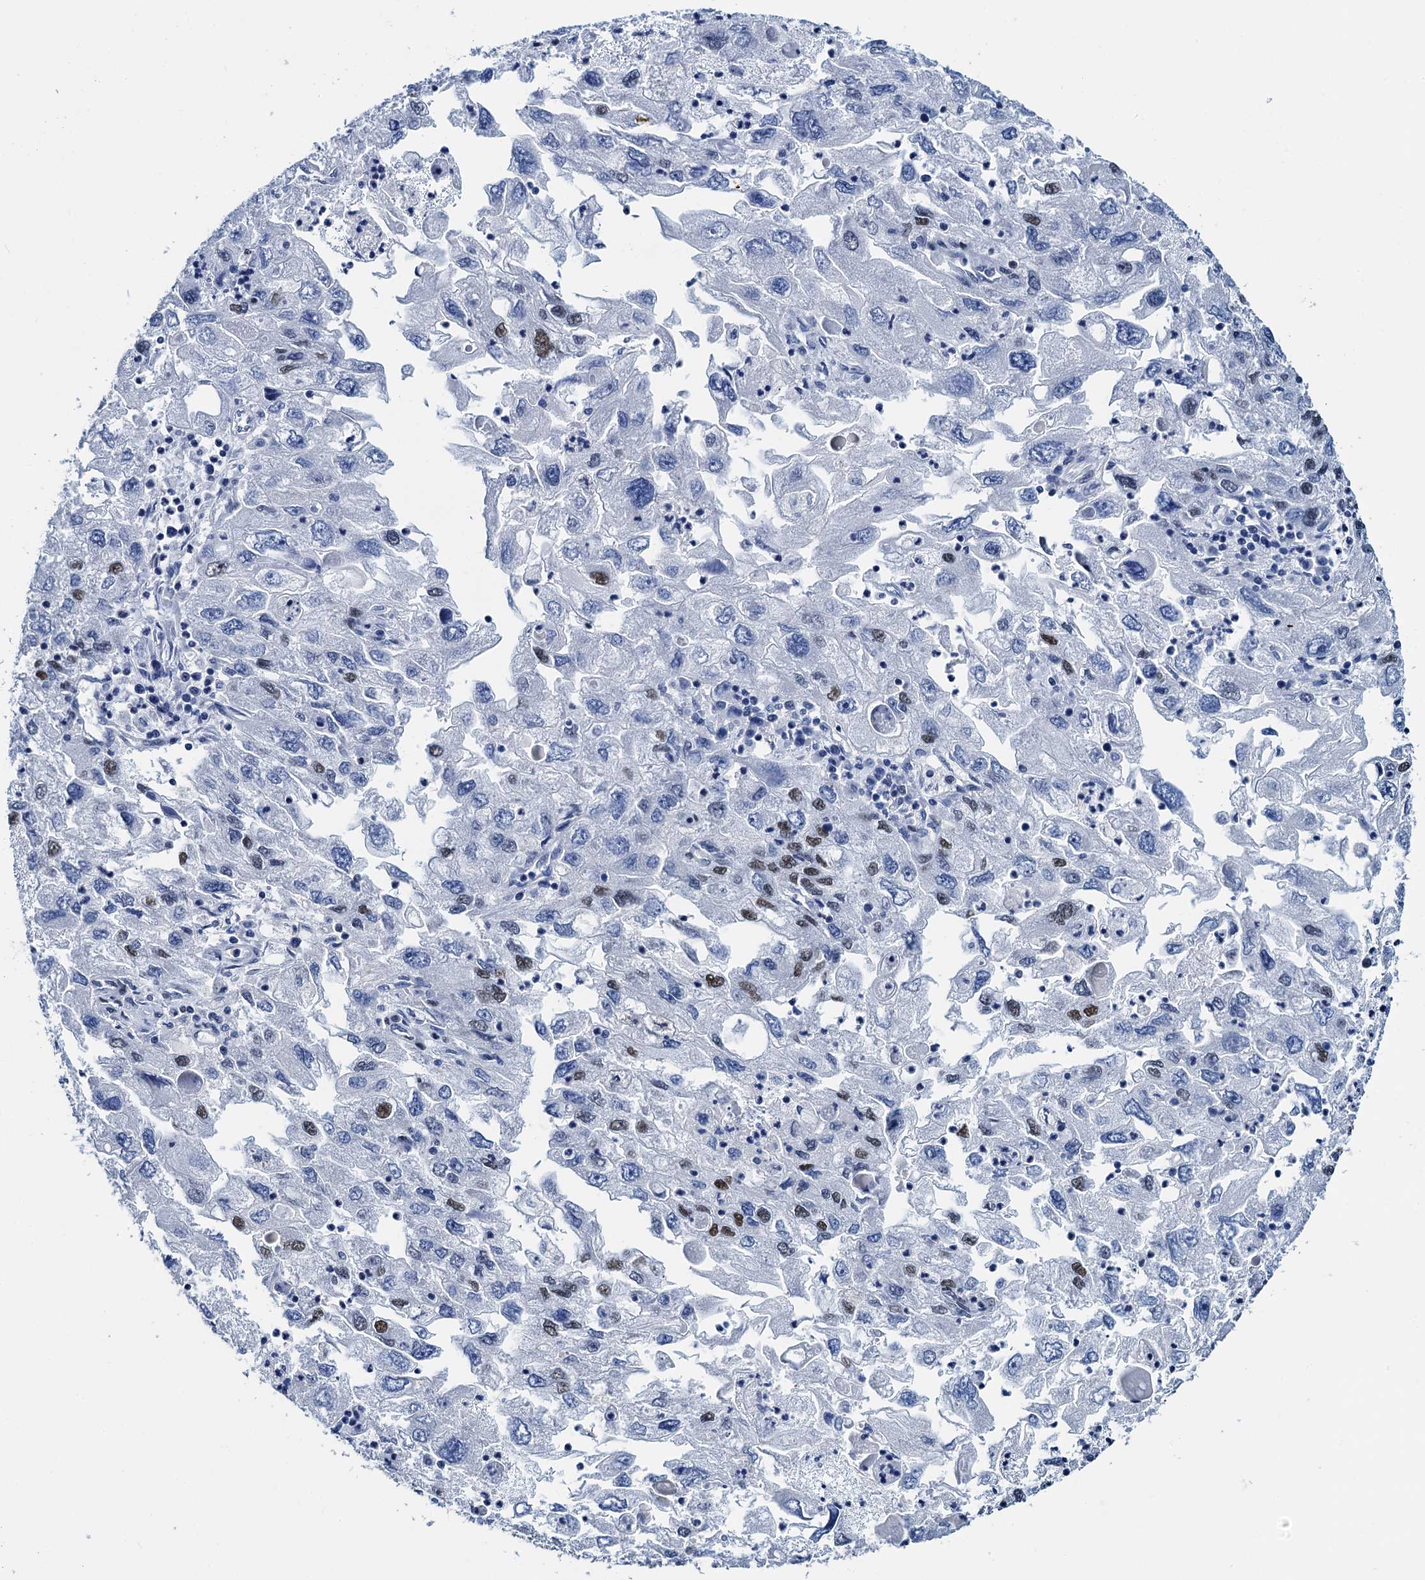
{"staining": {"intensity": "moderate", "quantity": "<25%", "location": "nuclear"}, "tissue": "endometrial cancer", "cell_type": "Tumor cells", "image_type": "cancer", "snomed": [{"axis": "morphology", "description": "Adenocarcinoma, NOS"}, {"axis": "topography", "description": "Endometrium"}], "caption": "This photomicrograph demonstrates IHC staining of human endometrial adenocarcinoma, with low moderate nuclear positivity in about <25% of tumor cells.", "gene": "SLTM", "patient": {"sex": "female", "age": 49}}